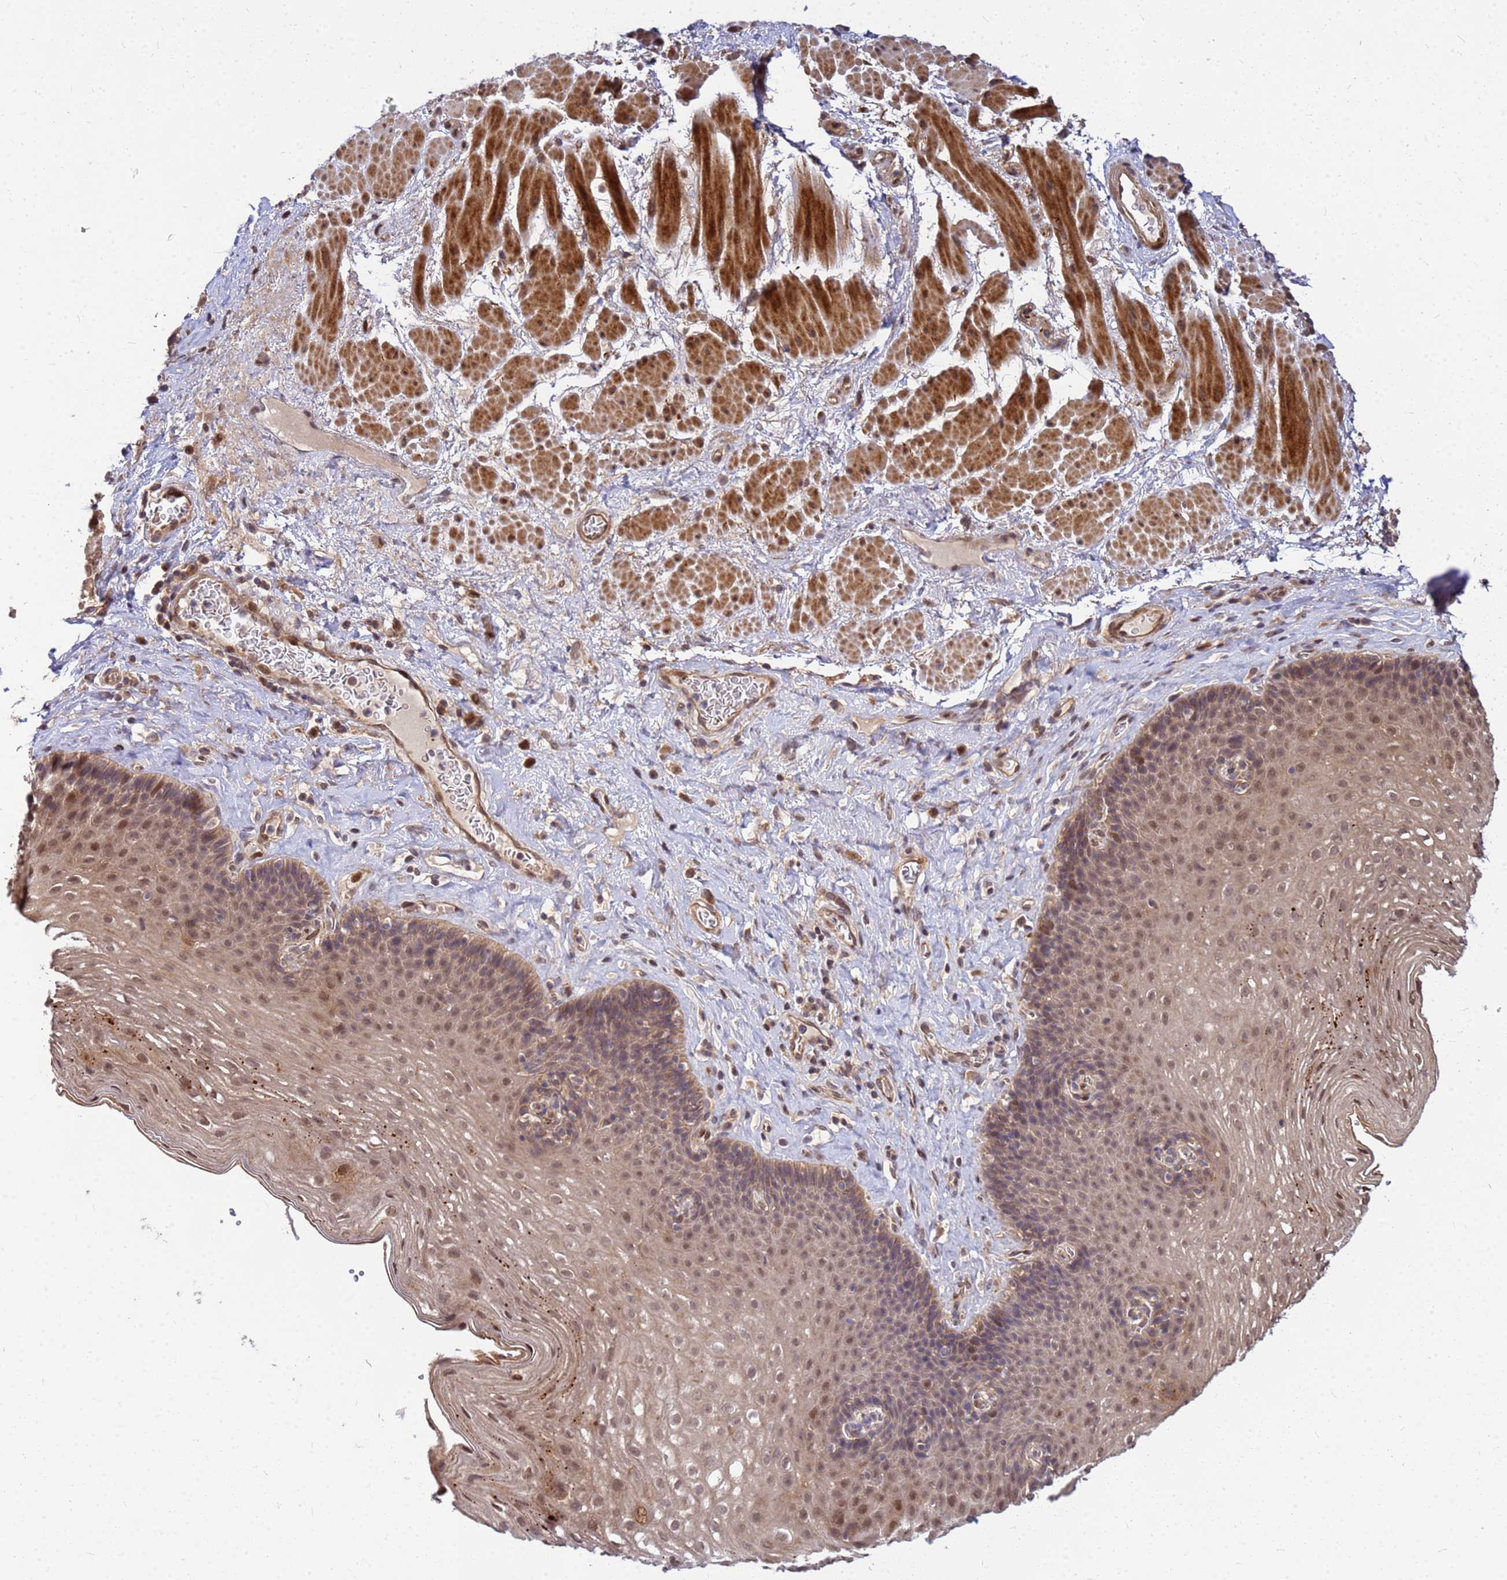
{"staining": {"intensity": "moderate", "quantity": ">75%", "location": "cytoplasmic/membranous,nuclear"}, "tissue": "esophagus", "cell_type": "Squamous epithelial cells", "image_type": "normal", "snomed": [{"axis": "morphology", "description": "Normal tissue, NOS"}, {"axis": "topography", "description": "Esophagus"}], "caption": "The photomicrograph exhibits a brown stain indicating the presence of a protein in the cytoplasmic/membranous,nuclear of squamous epithelial cells in esophagus. (DAB (3,3'-diaminobenzidine) IHC with brightfield microscopy, high magnification).", "gene": "DUS4L", "patient": {"sex": "female", "age": 66}}